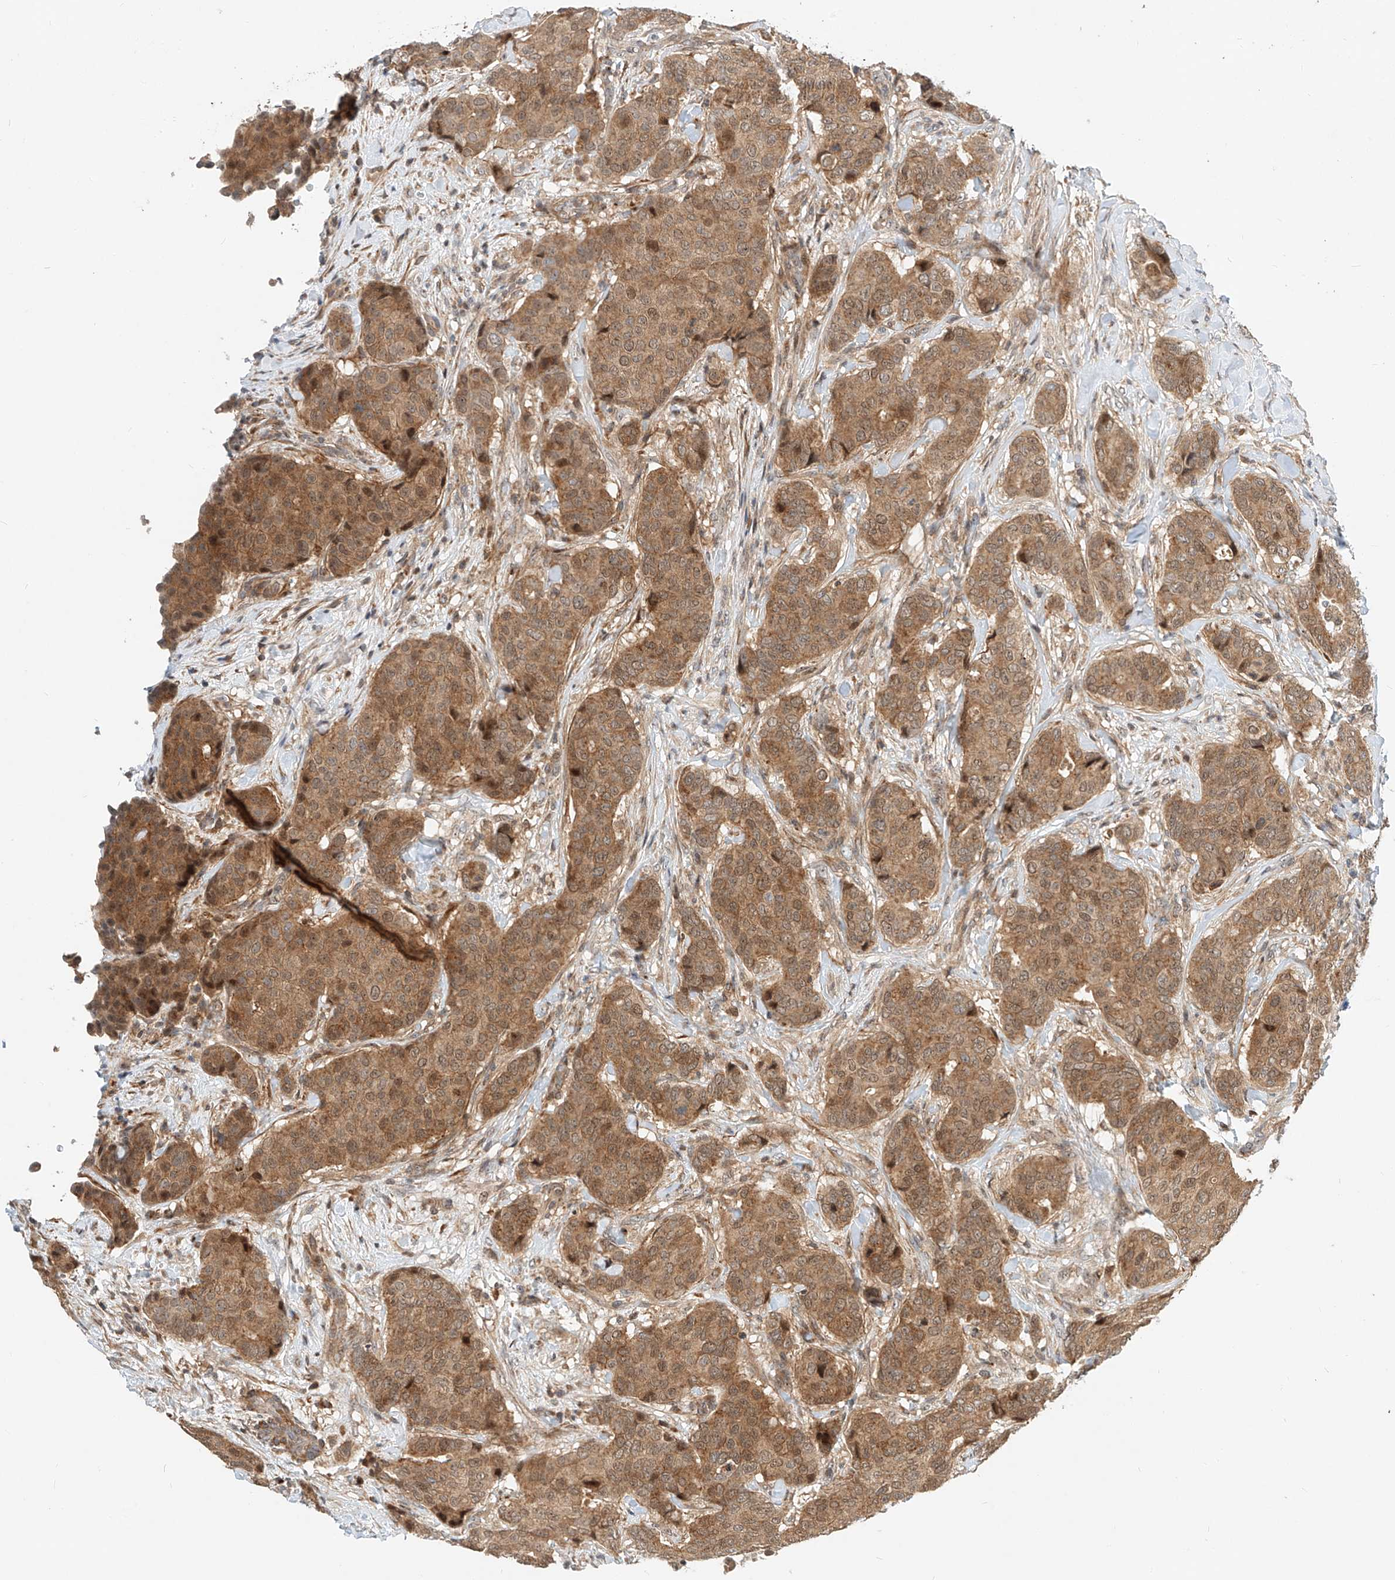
{"staining": {"intensity": "moderate", "quantity": ">75%", "location": "cytoplasmic/membranous,nuclear"}, "tissue": "breast cancer", "cell_type": "Tumor cells", "image_type": "cancer", "snomed": [{"axis": "morphology", "description": "Duct carcinoma"}, {"axis": "topography", "description": "Breast"}], "caption": "Protein analysis of breast cancer (invasive ductal carcinoma) tissue demonstrates moderate cytoplasmic/membranous and nuclear expression in about >75% of tumor cells. (Stains: DAB (3,3'-diaminobenzidine) in brown, nuclei in blue, Microscopy: brightfield microscopy at high magnification).", "gene": "CPAMD8", "patient": {"sex": "female", "age": 75}}